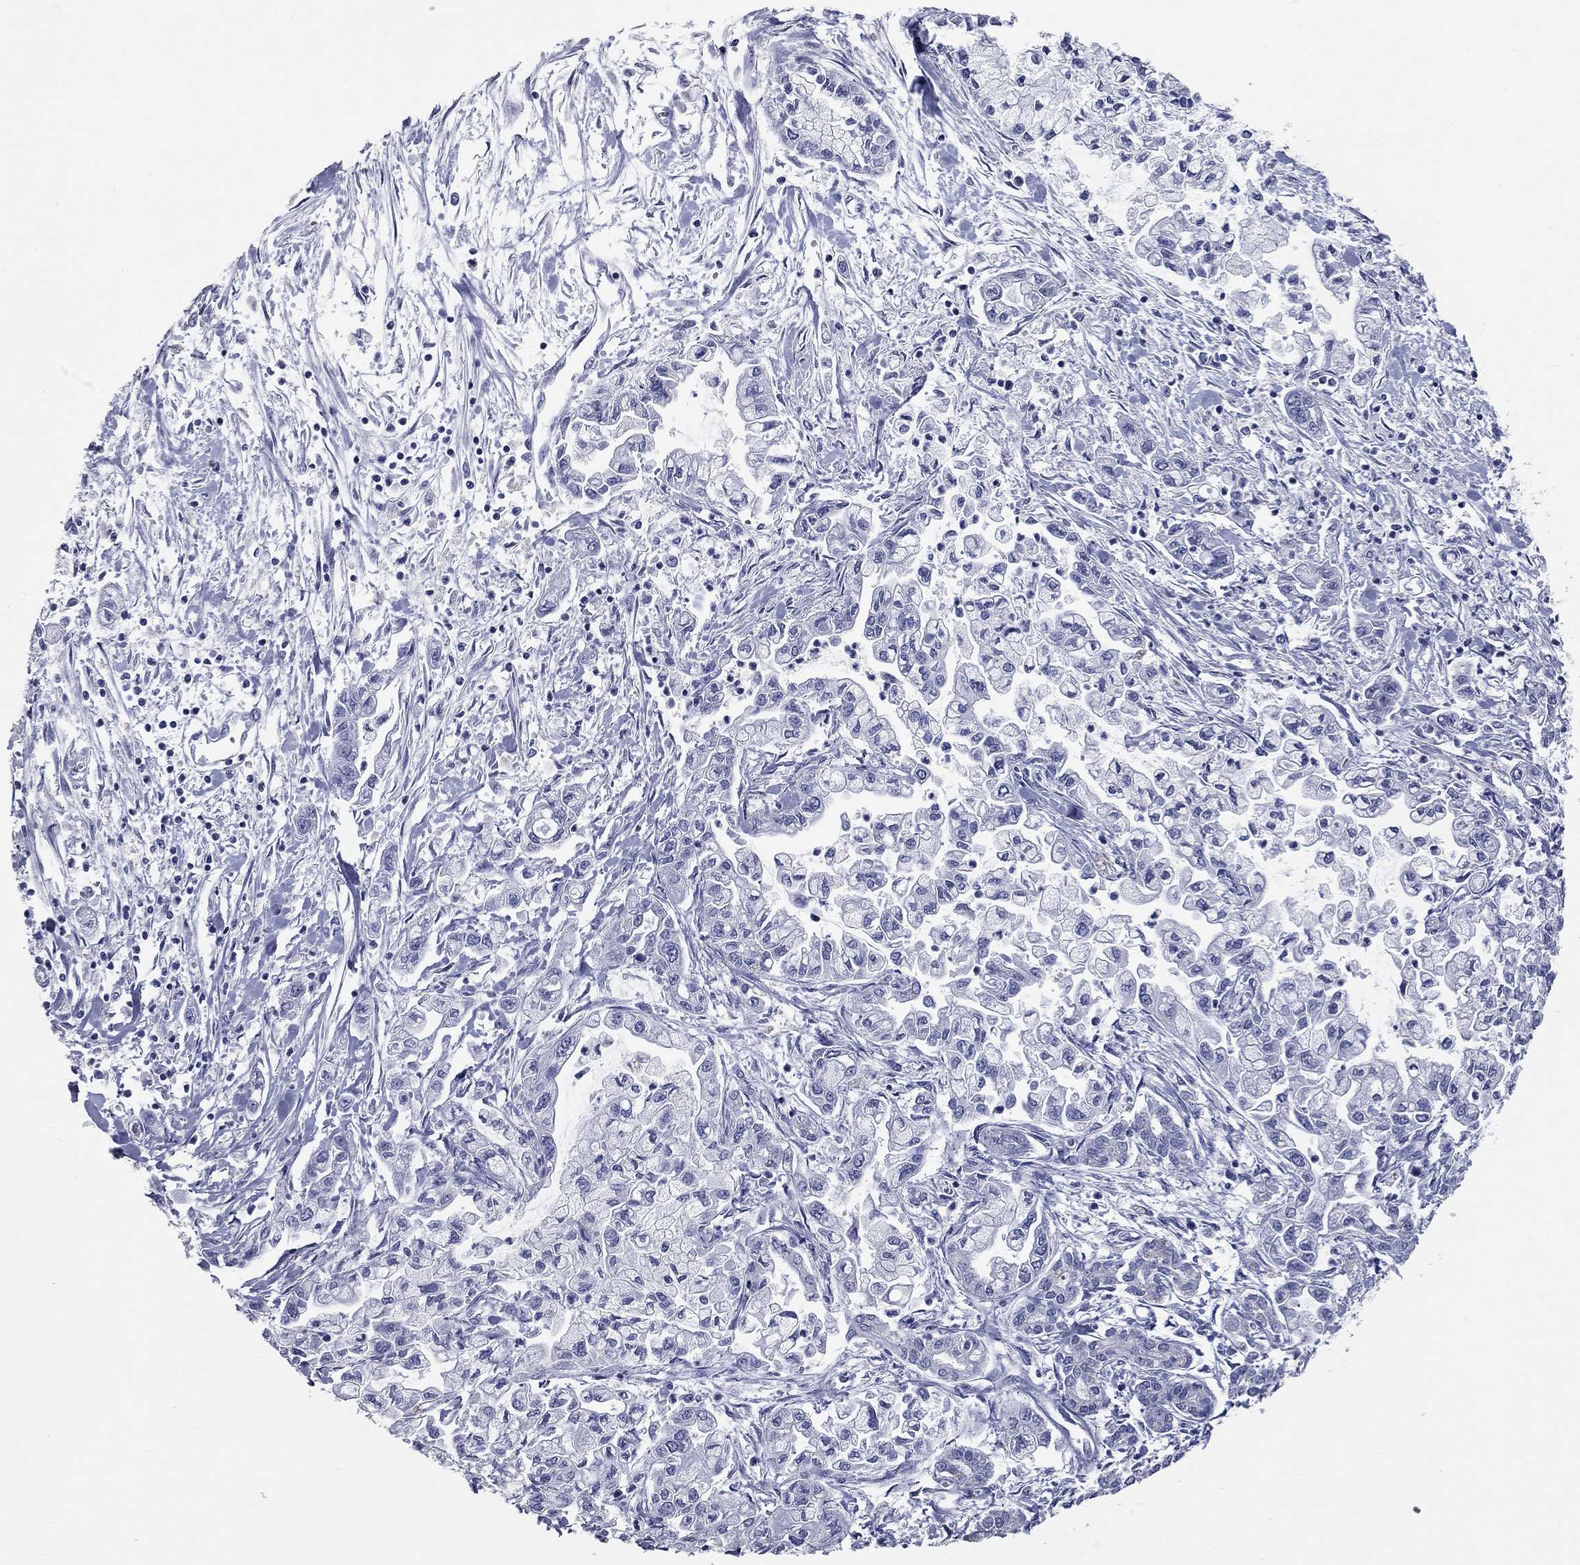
{"staining": {"intensity": "negative", "quantity": "none", "location": "none"}, "tissue": "pancreatic cancer", "cell_type": "Tumor cells", "image_type": "cancer", "snomed": [{"axis": "morphology", "description": "Adenocarcinoma, NOS"}, {"axis": "topography", "description": "Pancreas"}], "caption": "Photomicrograph shows no significant protein positivity in tumor cells of pancreatic adenocarcinoma.", "gene": "SYT12", "patient": {"sex": "male", "age": 54}}